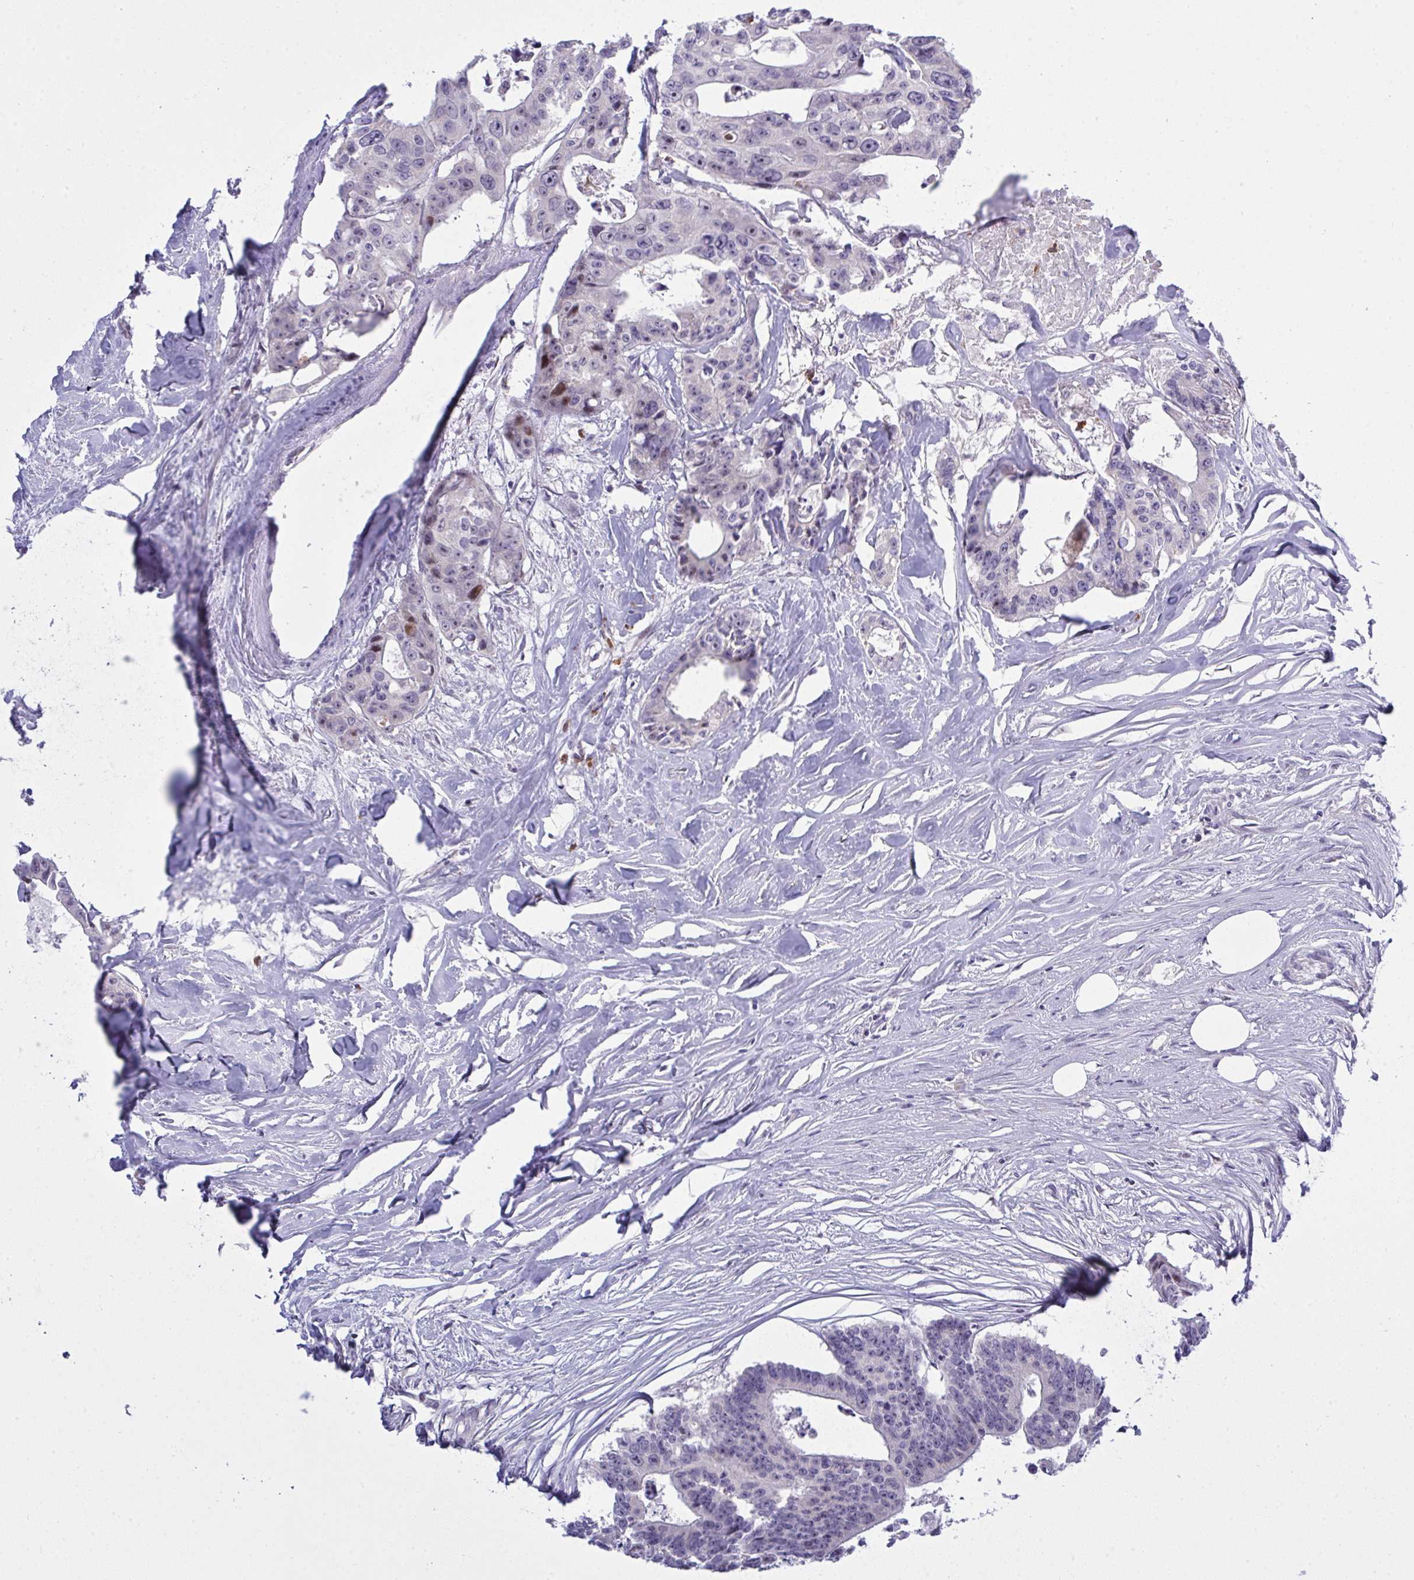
{"staining": {"intensity": "moderate", "quantity": "<25%", "location": "nuclear"}, "tissue": "colorectal cancer", "cell_type": "Tumor cells", "image_type": "cancer", "snomed": [{"axis": "morphology", "description": "Adenocarcinoma, NOS"}, {"axis": "topography", "description": "Rectum"}], "caption": "IHC micrograph of neoplastic tissue: human adenocarcinoma (colorectal) stained using IHC displays low levels of moderate protein expression localized specifically in the nuclear of tumor cells, appearing as a nuclear brown color.", "gene": "ZNF554", "patient": {"sex": "male", "age": 57}}